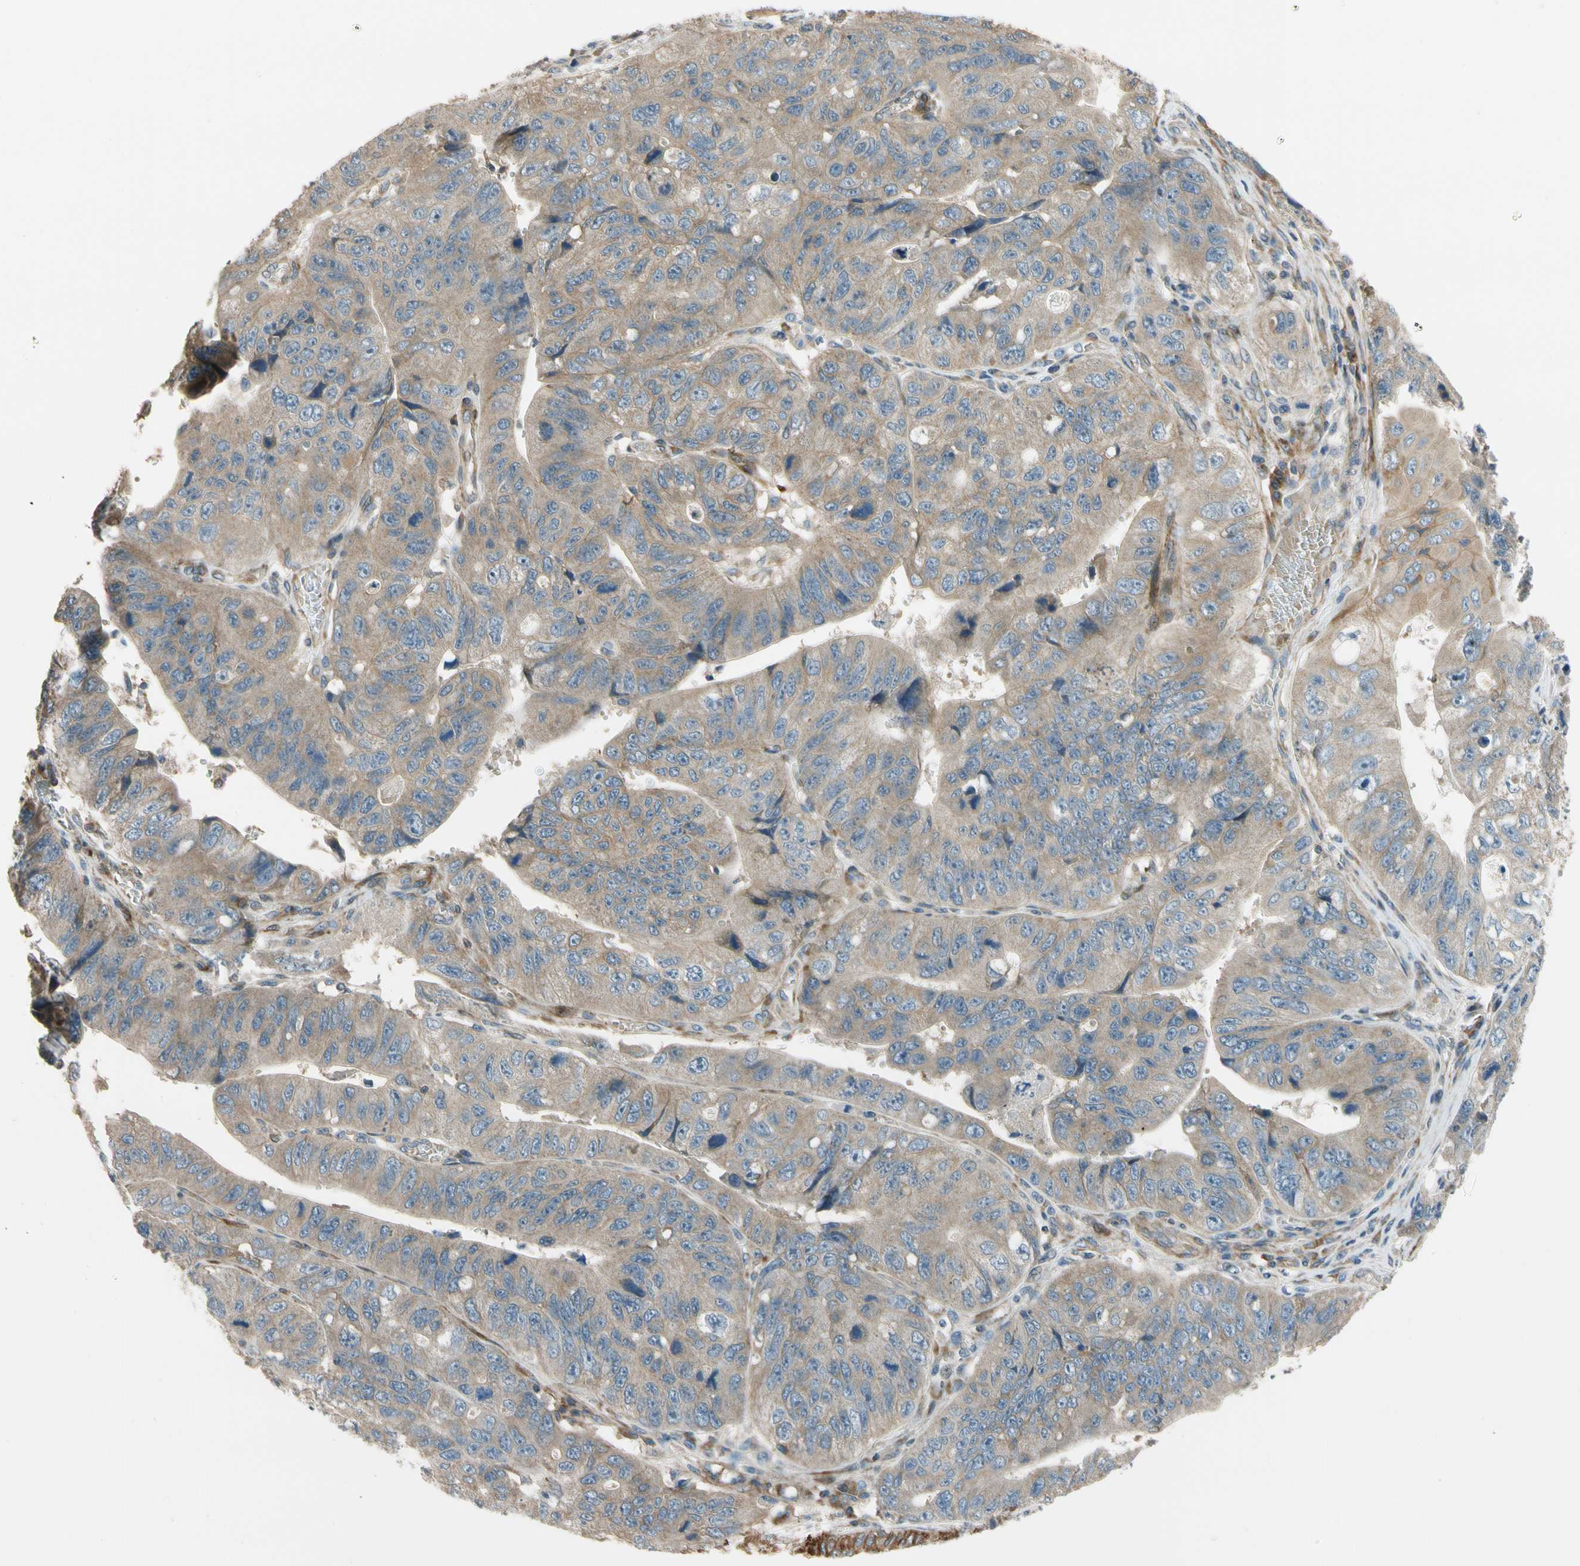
{"staining": {"intensity": "moderate", "quantity": ">75%", "location": "cytoplasmic/membranous"}, "tissue": "stomach cancer", "cell_type": "Tumor cells", "image_type": "cancer", "snomed": [{"axis": "morphology", "description": "Adenocarcinoma, NOS"}, {"axis": "topography", "description": "Stomach"}], "caption": "Immunohistochemistry (IHC) image of neoplastic tissue: stomach cancer (adenocarcinoma) stained using immunohistochemistry (IHC) demonstrates medium levels of moderate protein expression localized specifically in the cytoplasmic/membranous of tumor cells, appearing as a cytoplasmic/membranous brown color.", "gene": "MST1R", "patient": {"sex": "male", "age": 59}}